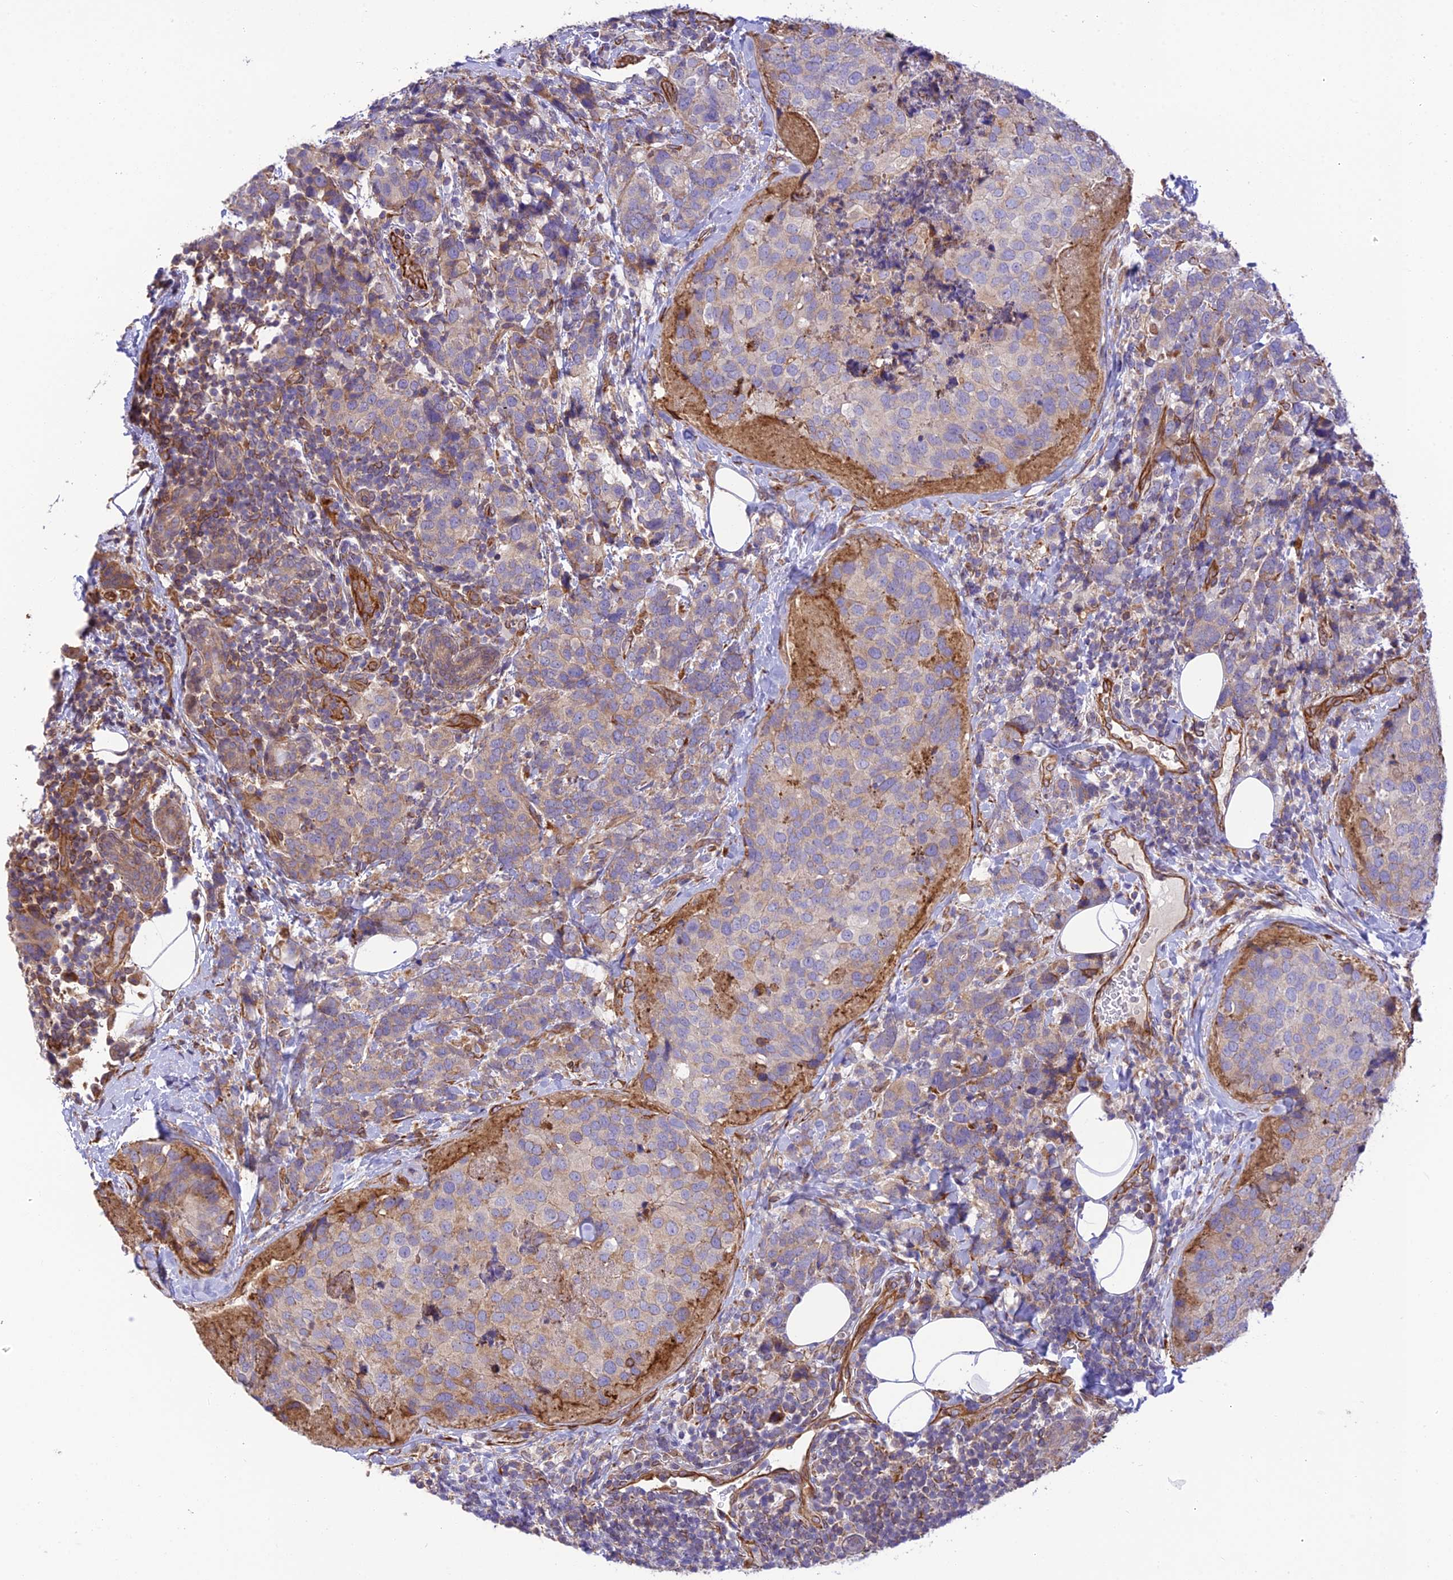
{"staining": {"intensity": "weak", "quantity": "<25%", "location": "cytoplasmic/membranous"}, "tissue": "breast cancer", "cell_type": "Tumor cells", "image_type": "cancer", "snomed": [{"axis": "morphology", "description": "Lobular carcinoma"}, {"axis": "topography", "description": "Breast"}], "caption": "This is an immunohistochemistry image of human breast lobular carcinoma. There is no positivity in tumor cells.", "gene": "EXOC3L4", "patient": {"sex": "female", "age": 59}}